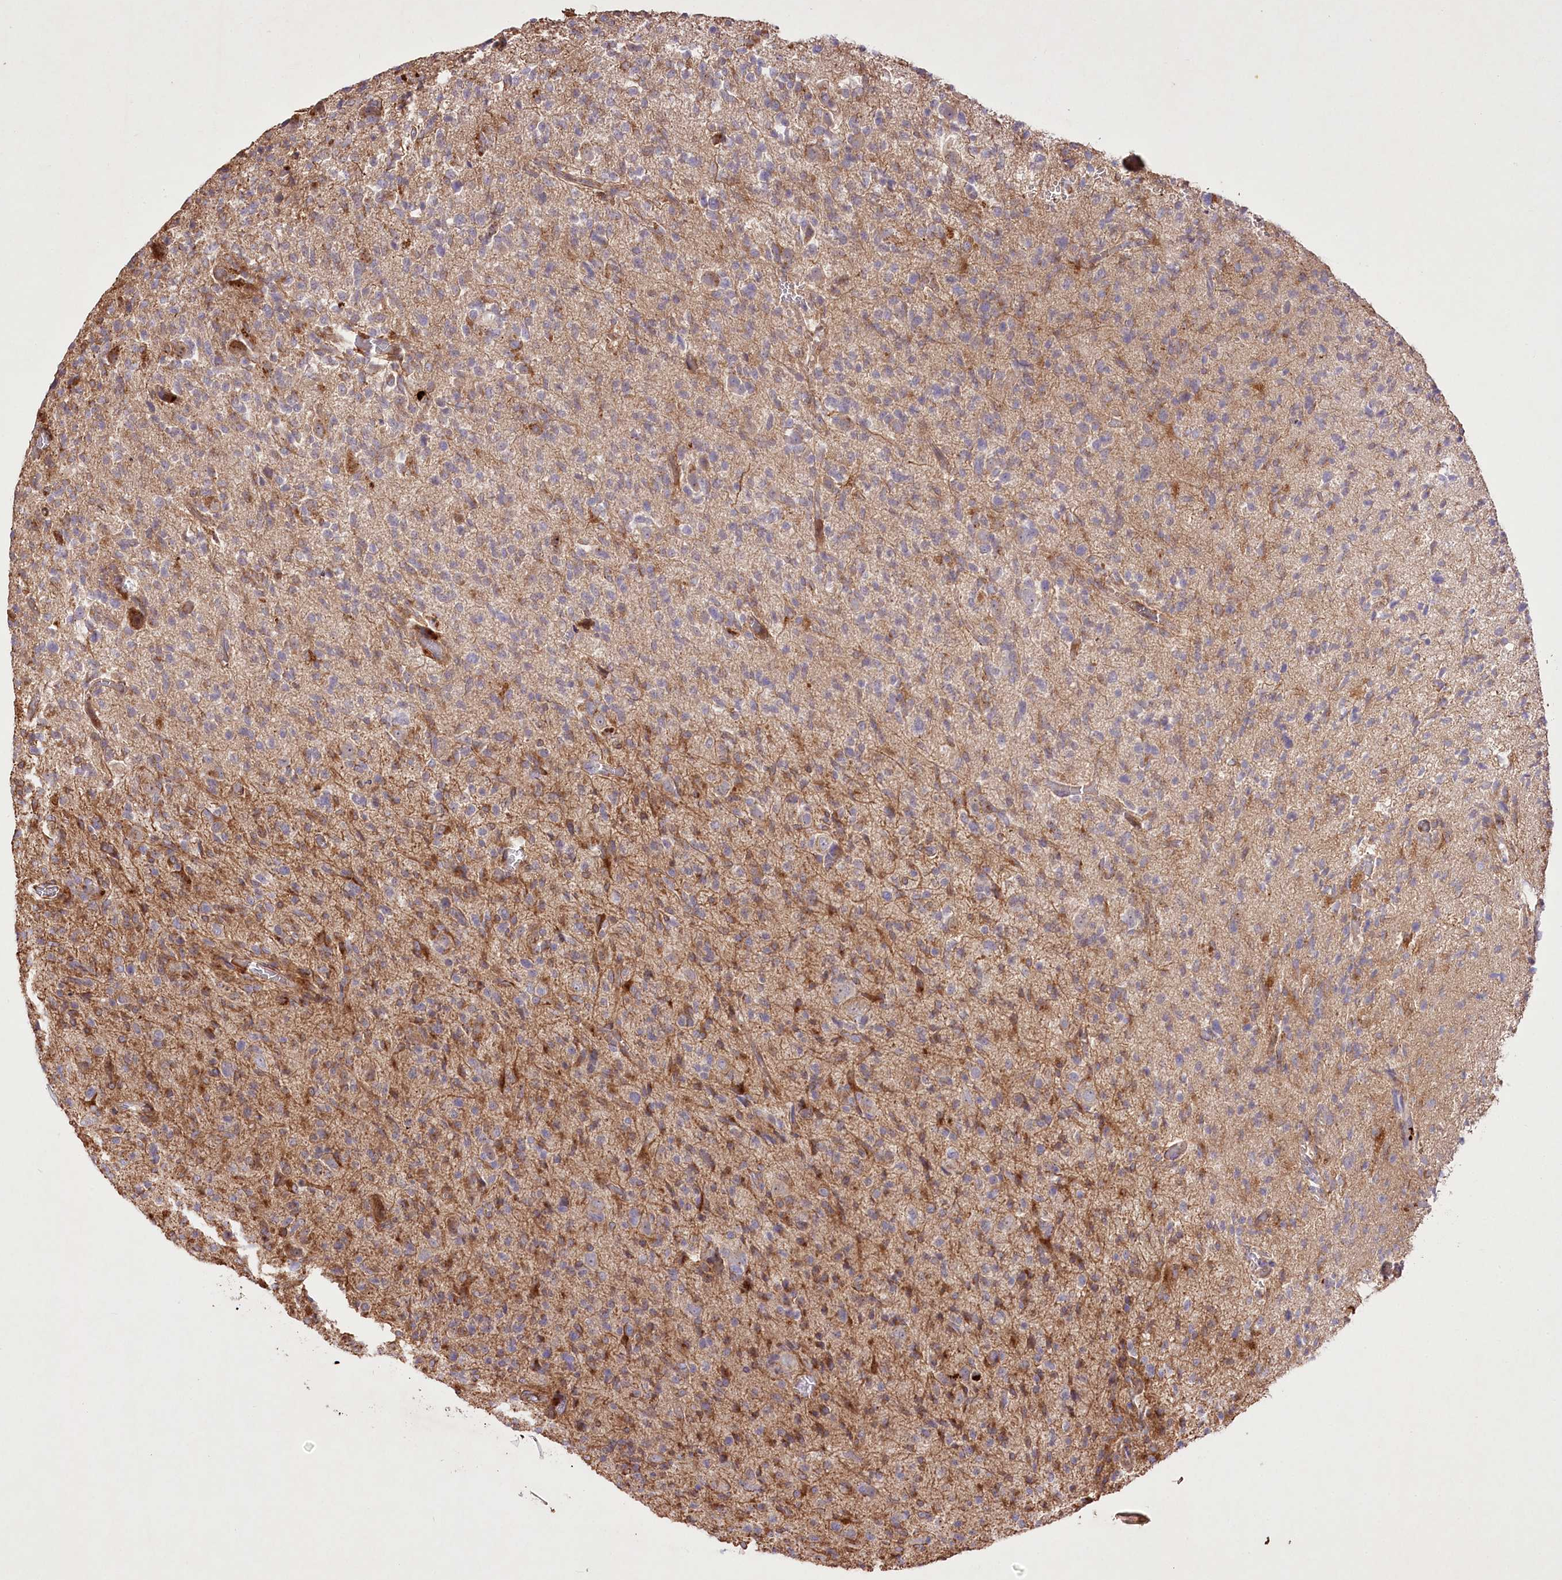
{"staining": {"intensity": "moderate", "quantity": "<25%", "location": "cytoplasmic/membranous"}, "tissue": "glioma", "cell_type": "Tumor cells", "image_type": "cancer", "snomed": [{"axis": "morphology", "description": "Glioma, malignant, High grade"}, {"axis": "topography", "description": "Brain"}], "caption": "The micrograph demonstrates staining of glioma, revealing moderate cytoplasmic/membranous protein staining (brown color) within tumor cells.", "gene": "RNF24", "patient": {"sex": "female", "age": 57}}